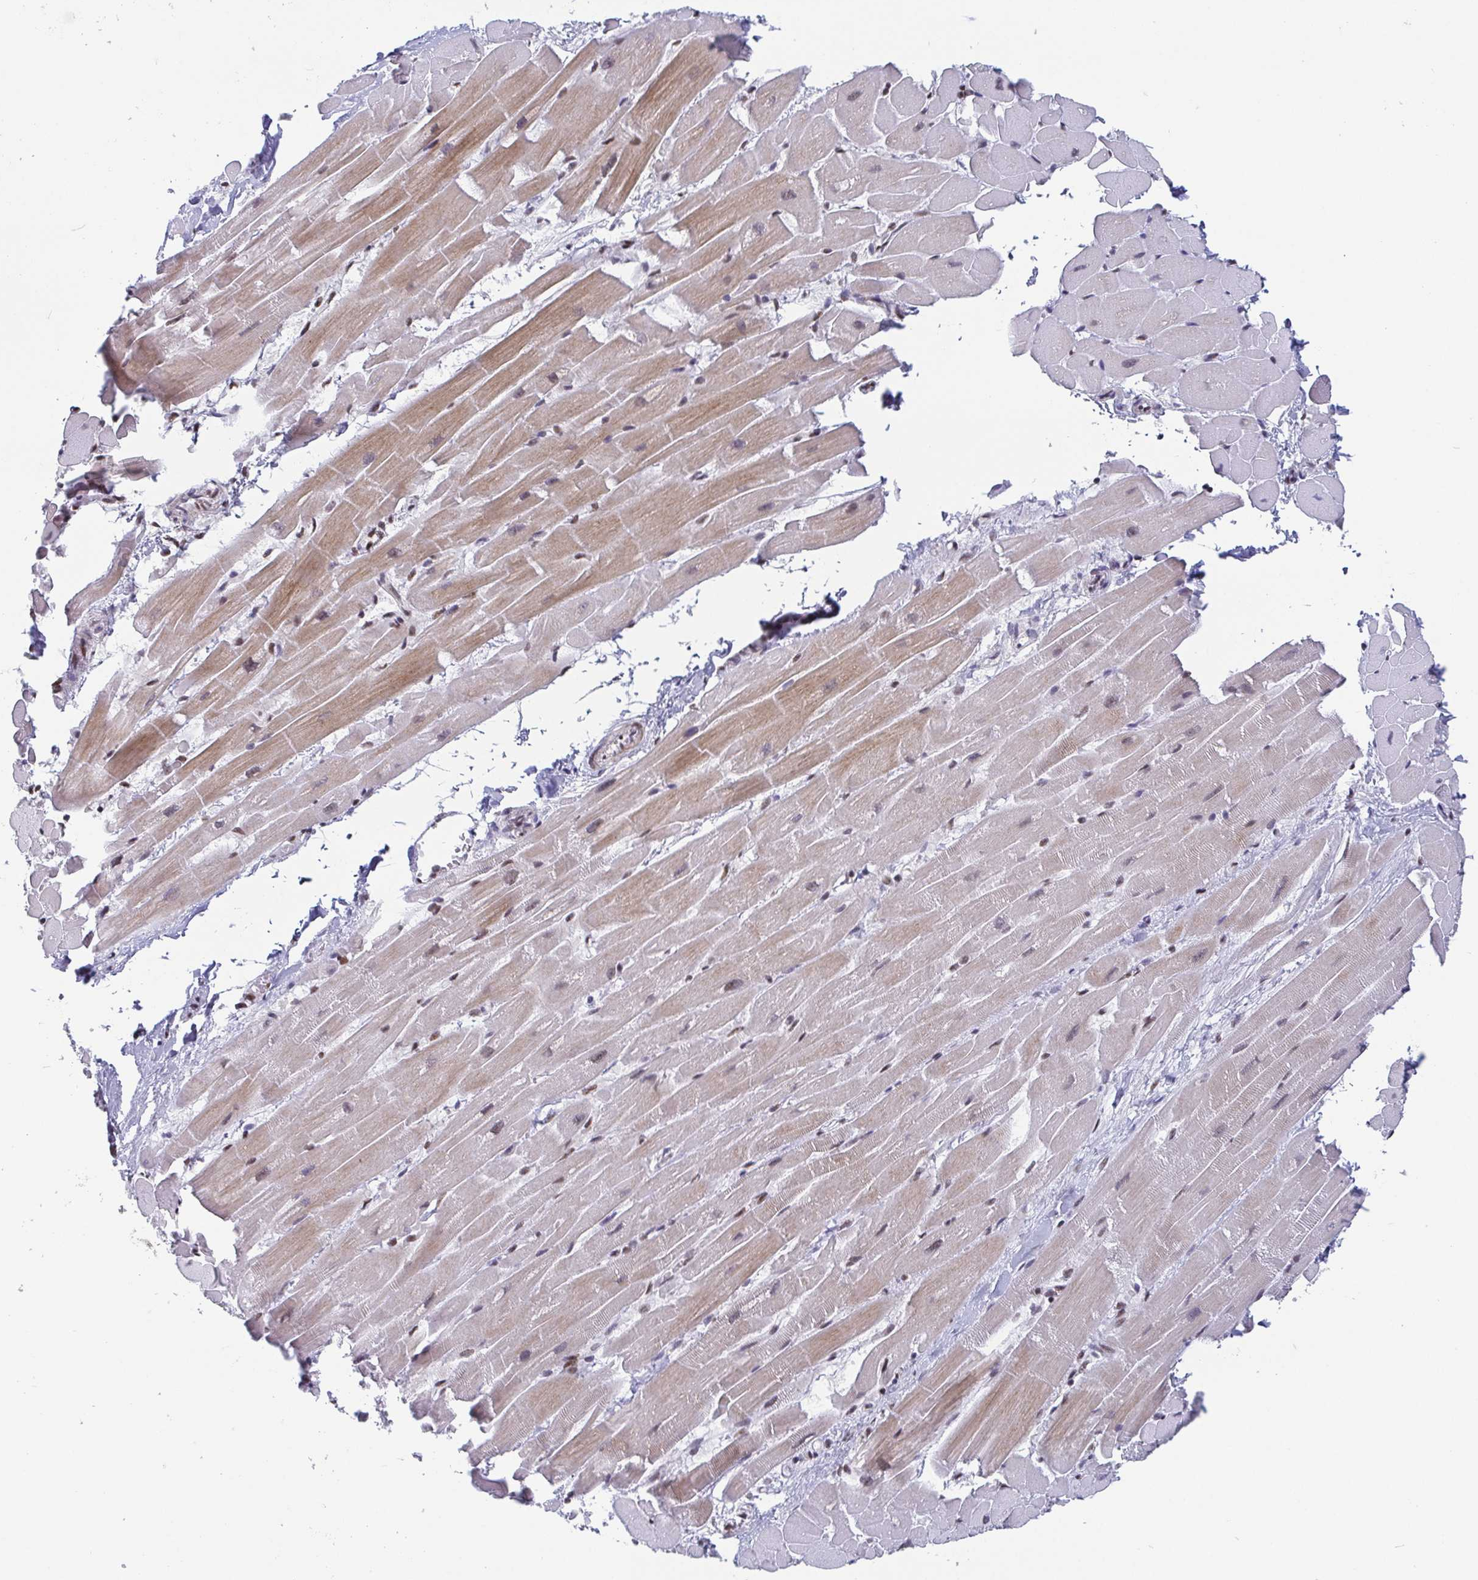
{"staining": {"intensity": "weak", "quantity": "25%-75%", "location": "cytoplasmic/membranous,nuclear"}, "tissue": "heart muscle", "cell_type": "Cardiomyocytes", "image_type": "normal", "snomed": [{"axis": "morphology", "description": "Normal tissue, NOS"}, {"axis": "topography", "description": "Heart"}], "caption": "Immunohistochemistry (DAB) staining of unremarkable human heart muscle demonstrates weak cytoplasmic/membranous,nuclear protein staining in approximately 25%-75% of cardiomyocytes. (Stains: DAB in brown, nuclei in blue, Microscopy: brightfield microscopy at high magnification).", "gene": "CTCF", "patient": {"sex": "male", "age": 37}}